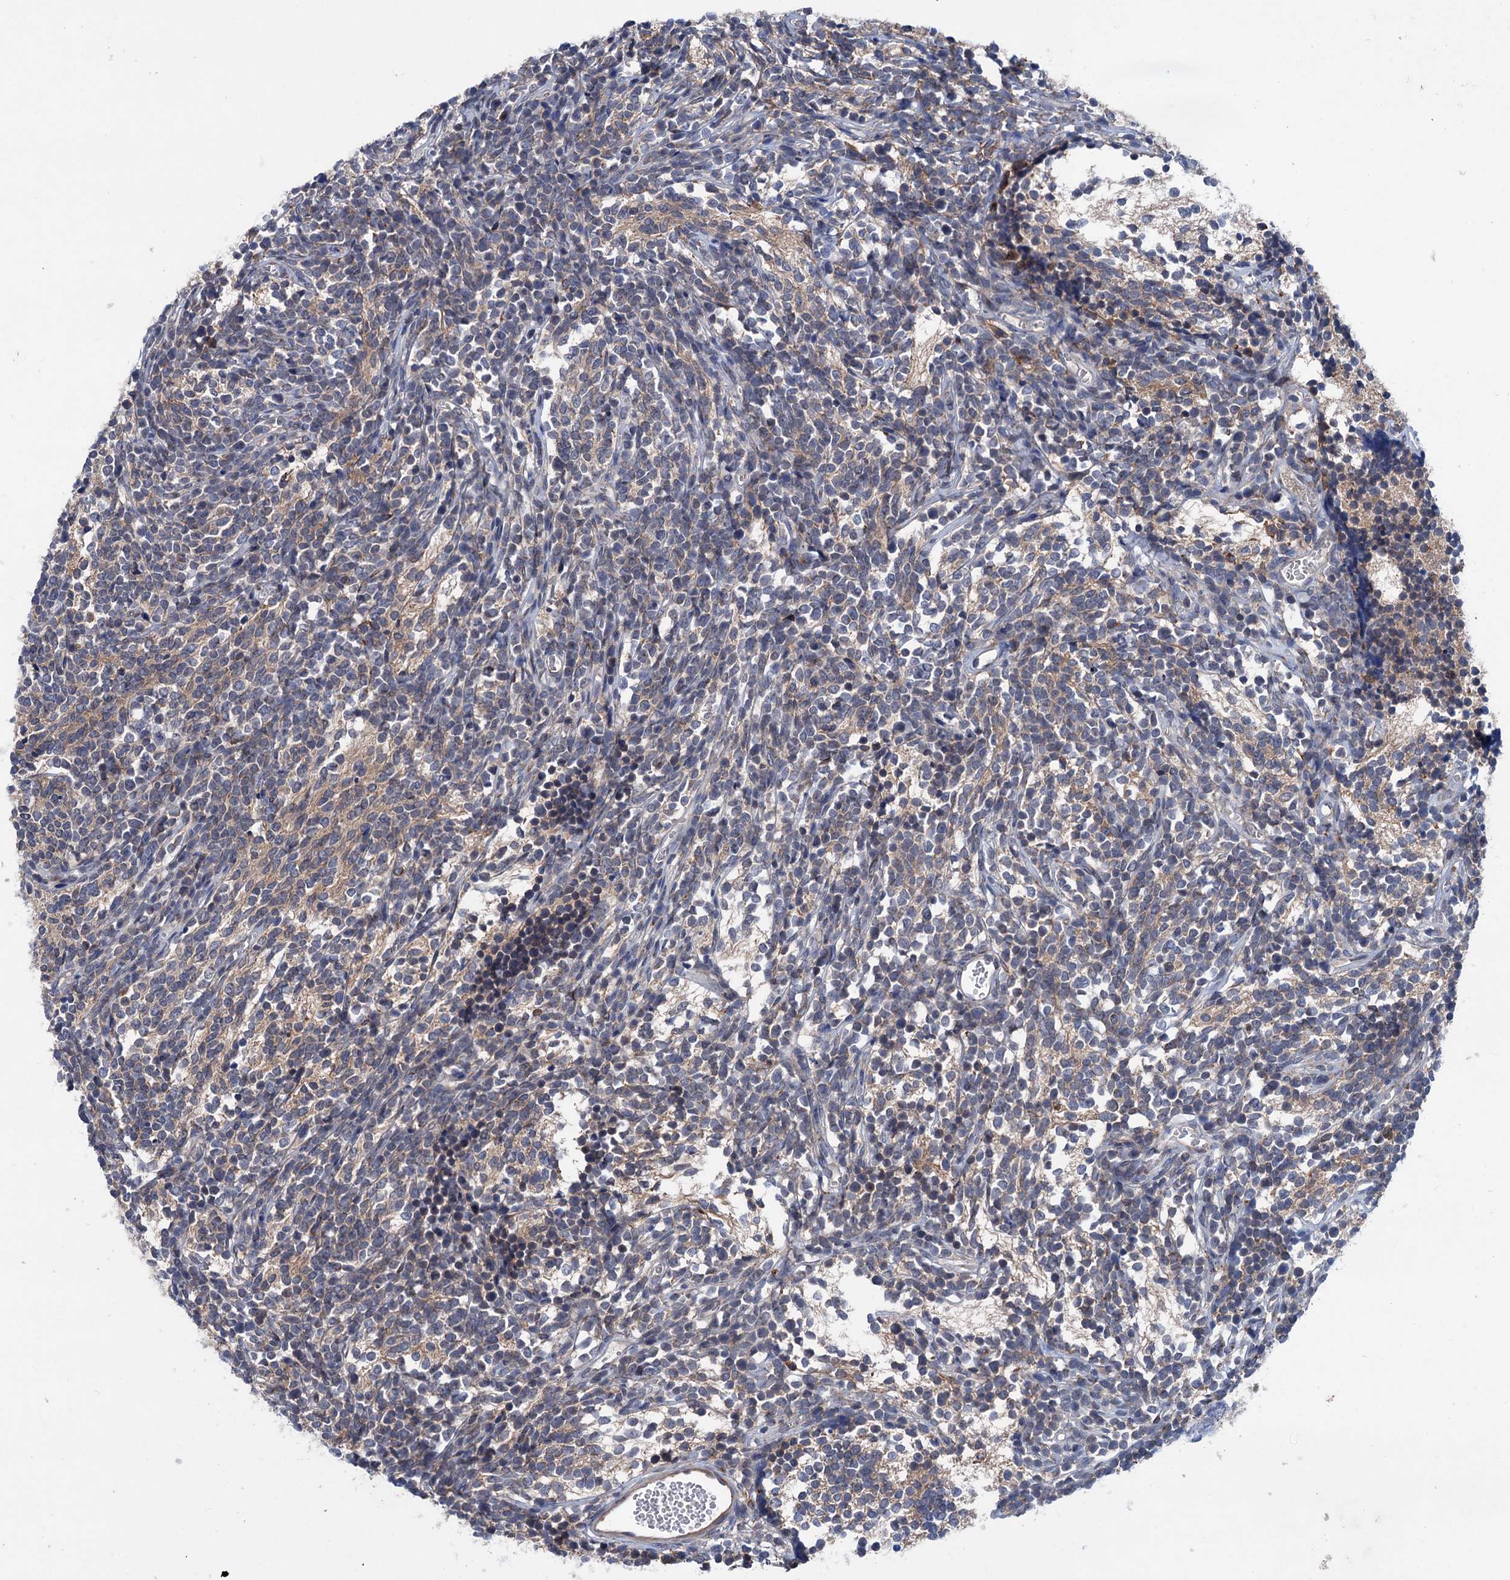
{"staining": {"intensity": "negative", "quantity": "none", "location": "none"}, "tissue": "glioma", "cell_type": "Tumor cells", "image_type": "cancer", "snomed": [{"axis": "morphology", "description": "Glioma, malignant, Low grade"}, {"axis": "topography", "description": "Brain"}], "caption": "IHC of glioma demonstrates no expression in tumor cells. (Brightfield microscopy of DAB immunohistochemistry (IHC) at high magnification).", "gene": "EYA4", "patient": {"sex": "female", "age": 1}}